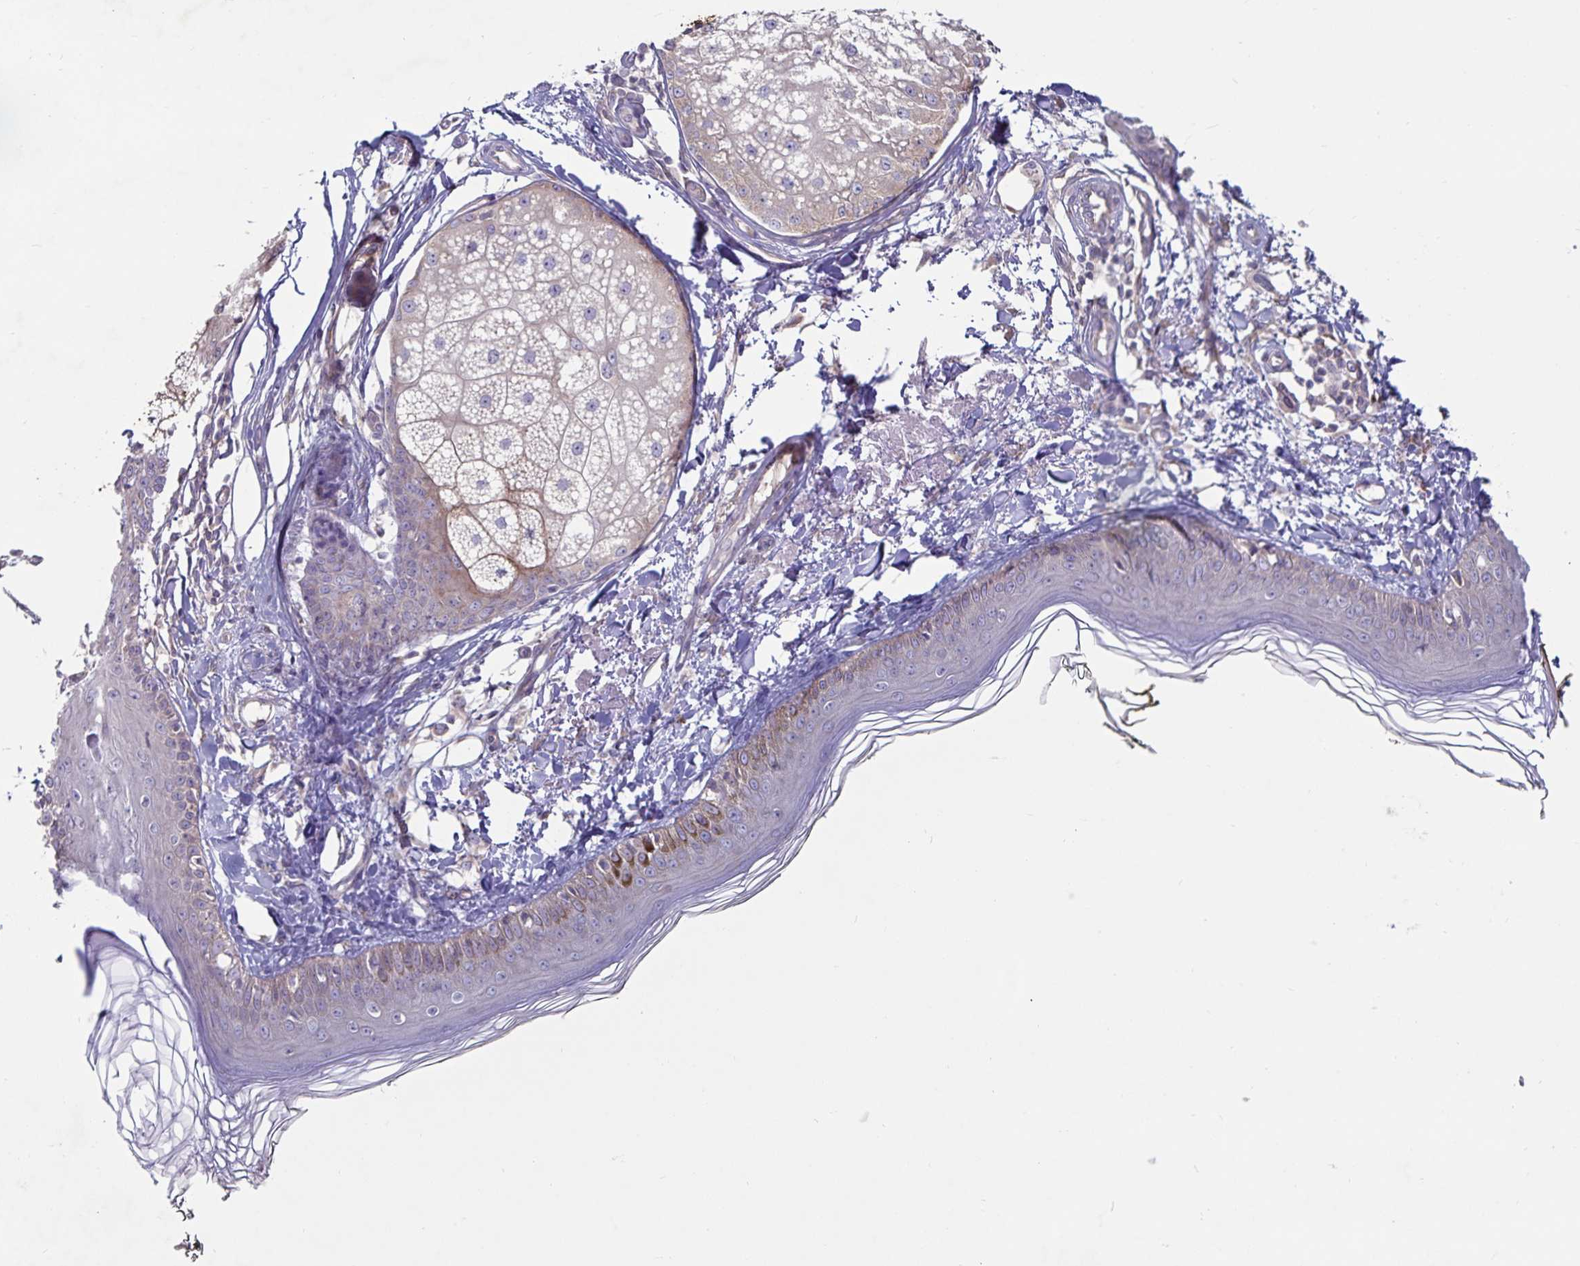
{"staining": {"intensity": "negative", "quantity": "none", "location": "none"}, "tissue": "skin", "cell_type": "Fibroblasts", "image_type": "normal", "snomed": [{"axis": "morphology", "description": "Normal tissue, NOS"}, {"axis": "topography", "description": "Skin"}], "caption": "This is a histopathology image of immunohistochemistry (IHC) staining of benign skin, which shows no staining in fibroblasts. (Immunohistochemistry, brightfield microscopy, high magnification).", "gene": "FAM120A", "patient": {"sex": "male", "age": 76}}